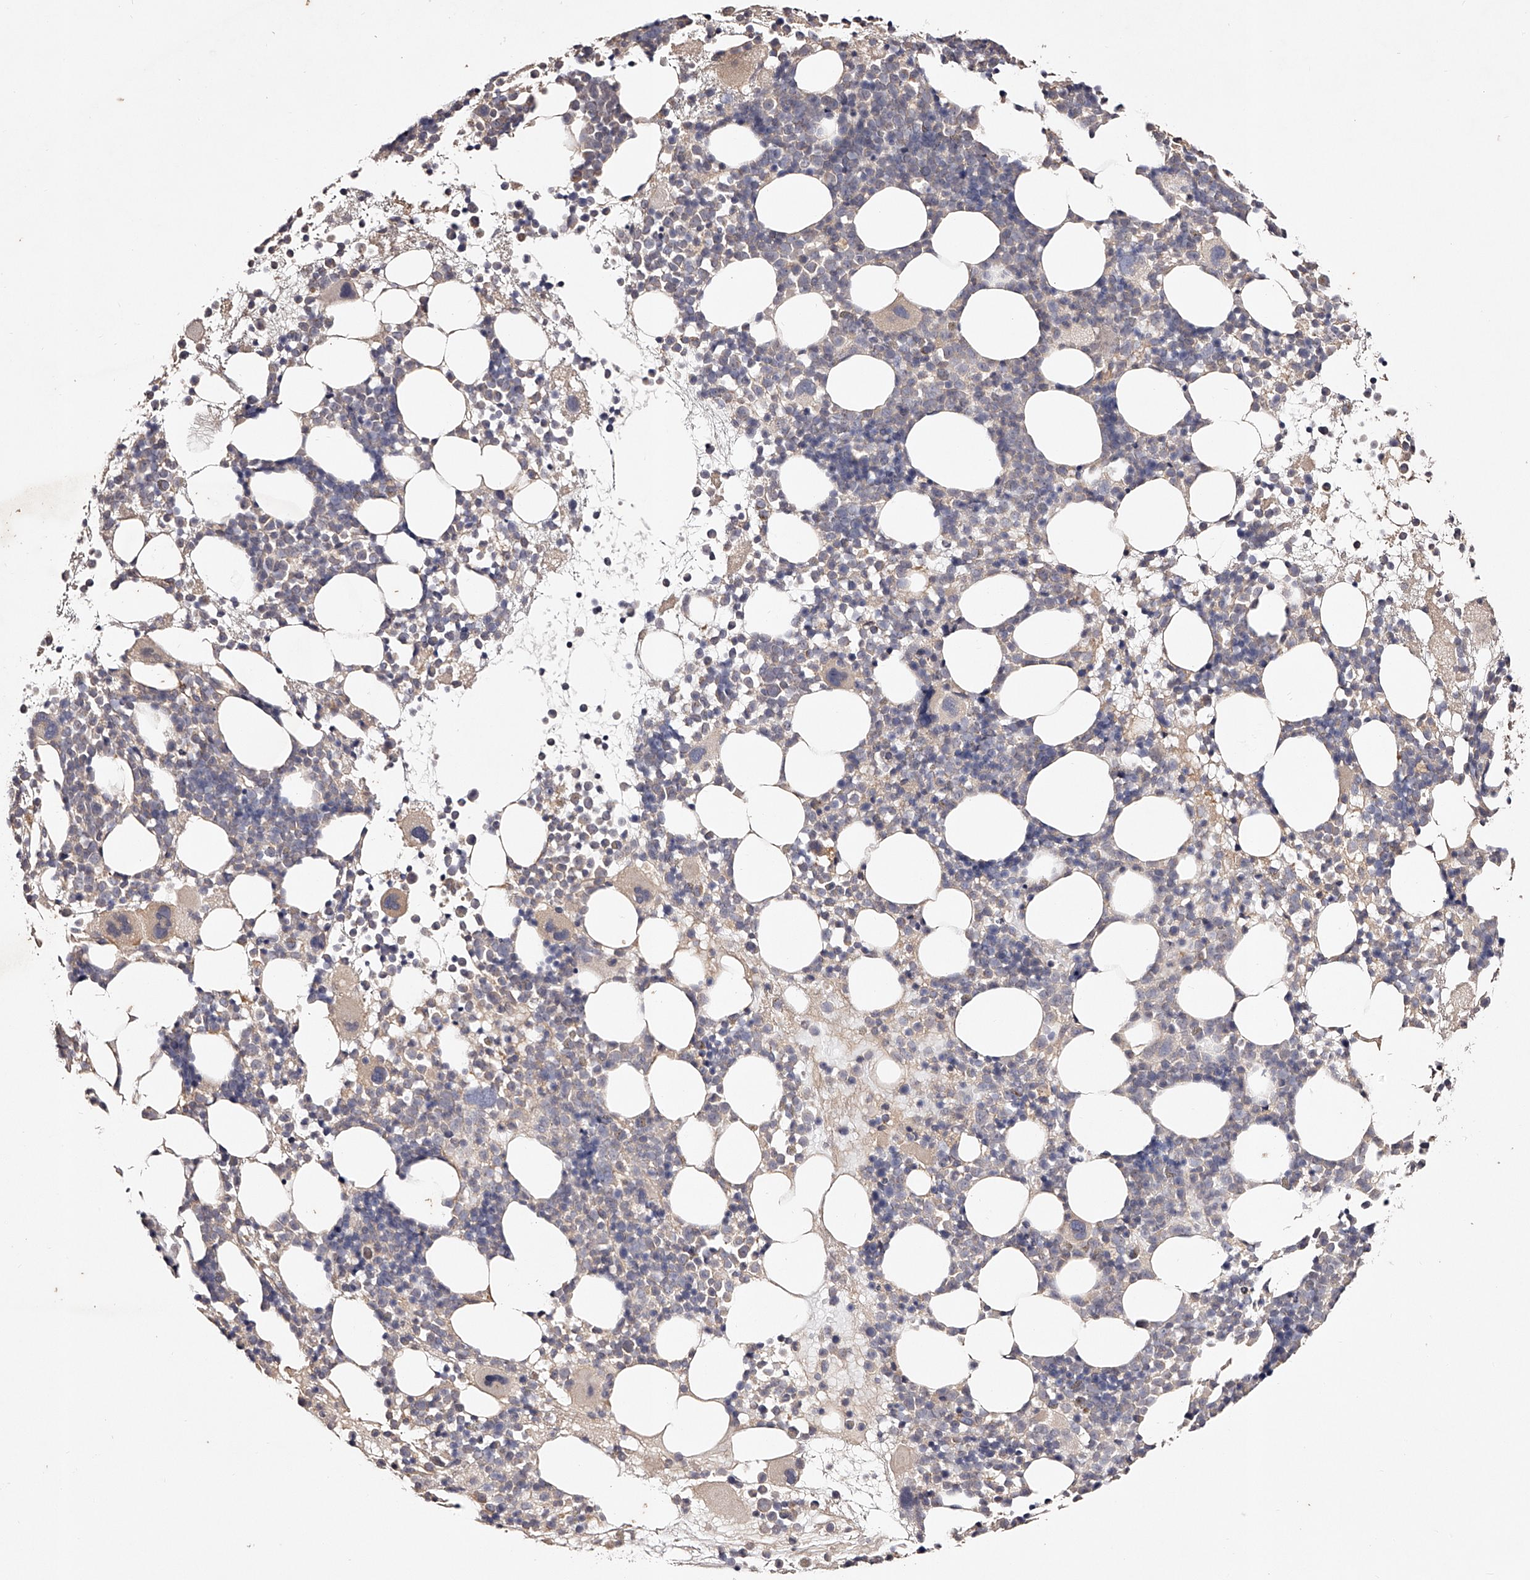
{"staining": {"intensity": "weak", "quantity": "<25%", "location": "cytoplasmic/membranous"}, "tissue": "bone marrow", "cell_type": "Hematopoietic cells", "image_type": "normal", "snomed": [{"axis": "morphology", "description": "Normal tissue, NOS"}, {"axis": "topography", "description": "Bone marrow"}], "caption": "Immunohistochemistry of unremarkable human bone marrow shows no expression in hematopoietic cells.", "gene": "USP21", "patient": {"sex": "female", "age": 57}}